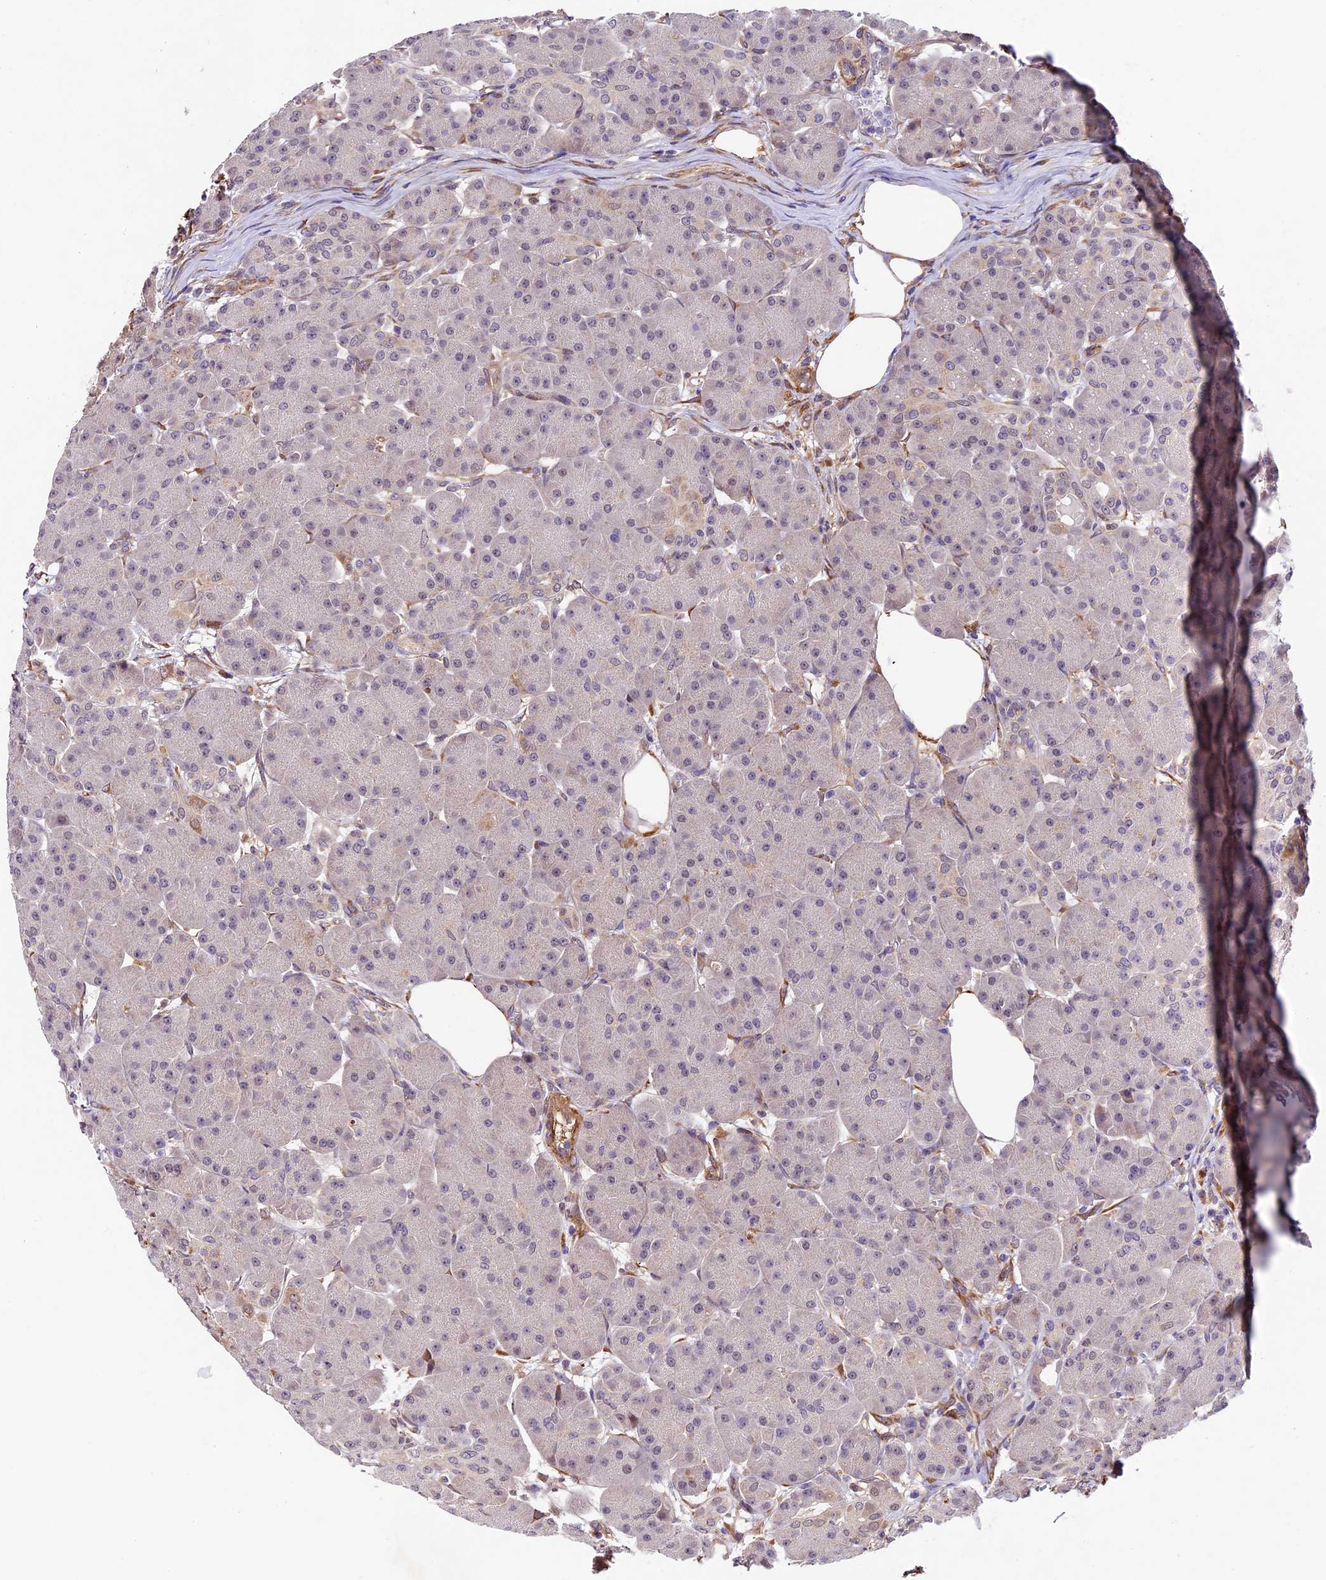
{"staining": {"intensity": "weak", "quantity": "<25%", "location": "cytoplasmic/membranous"}, "tissue": "pancreas", "cell_type": "Exocrine glandular cells", "image_type": "normal", "snomed": [{"axis": "morphology", "description": "Normal tissue, NOS"}, {"axis": "topography", "description": "Pancreas"}], "caption": "High magnification brightfield microscopy of benign pancreas stained with DAB (brown) and counterstained with hematoxylin (blue): exocrine glandular cells show no significant expression.", "gene": "LSM7", "patient": {"sex": "male", "age": 63}}